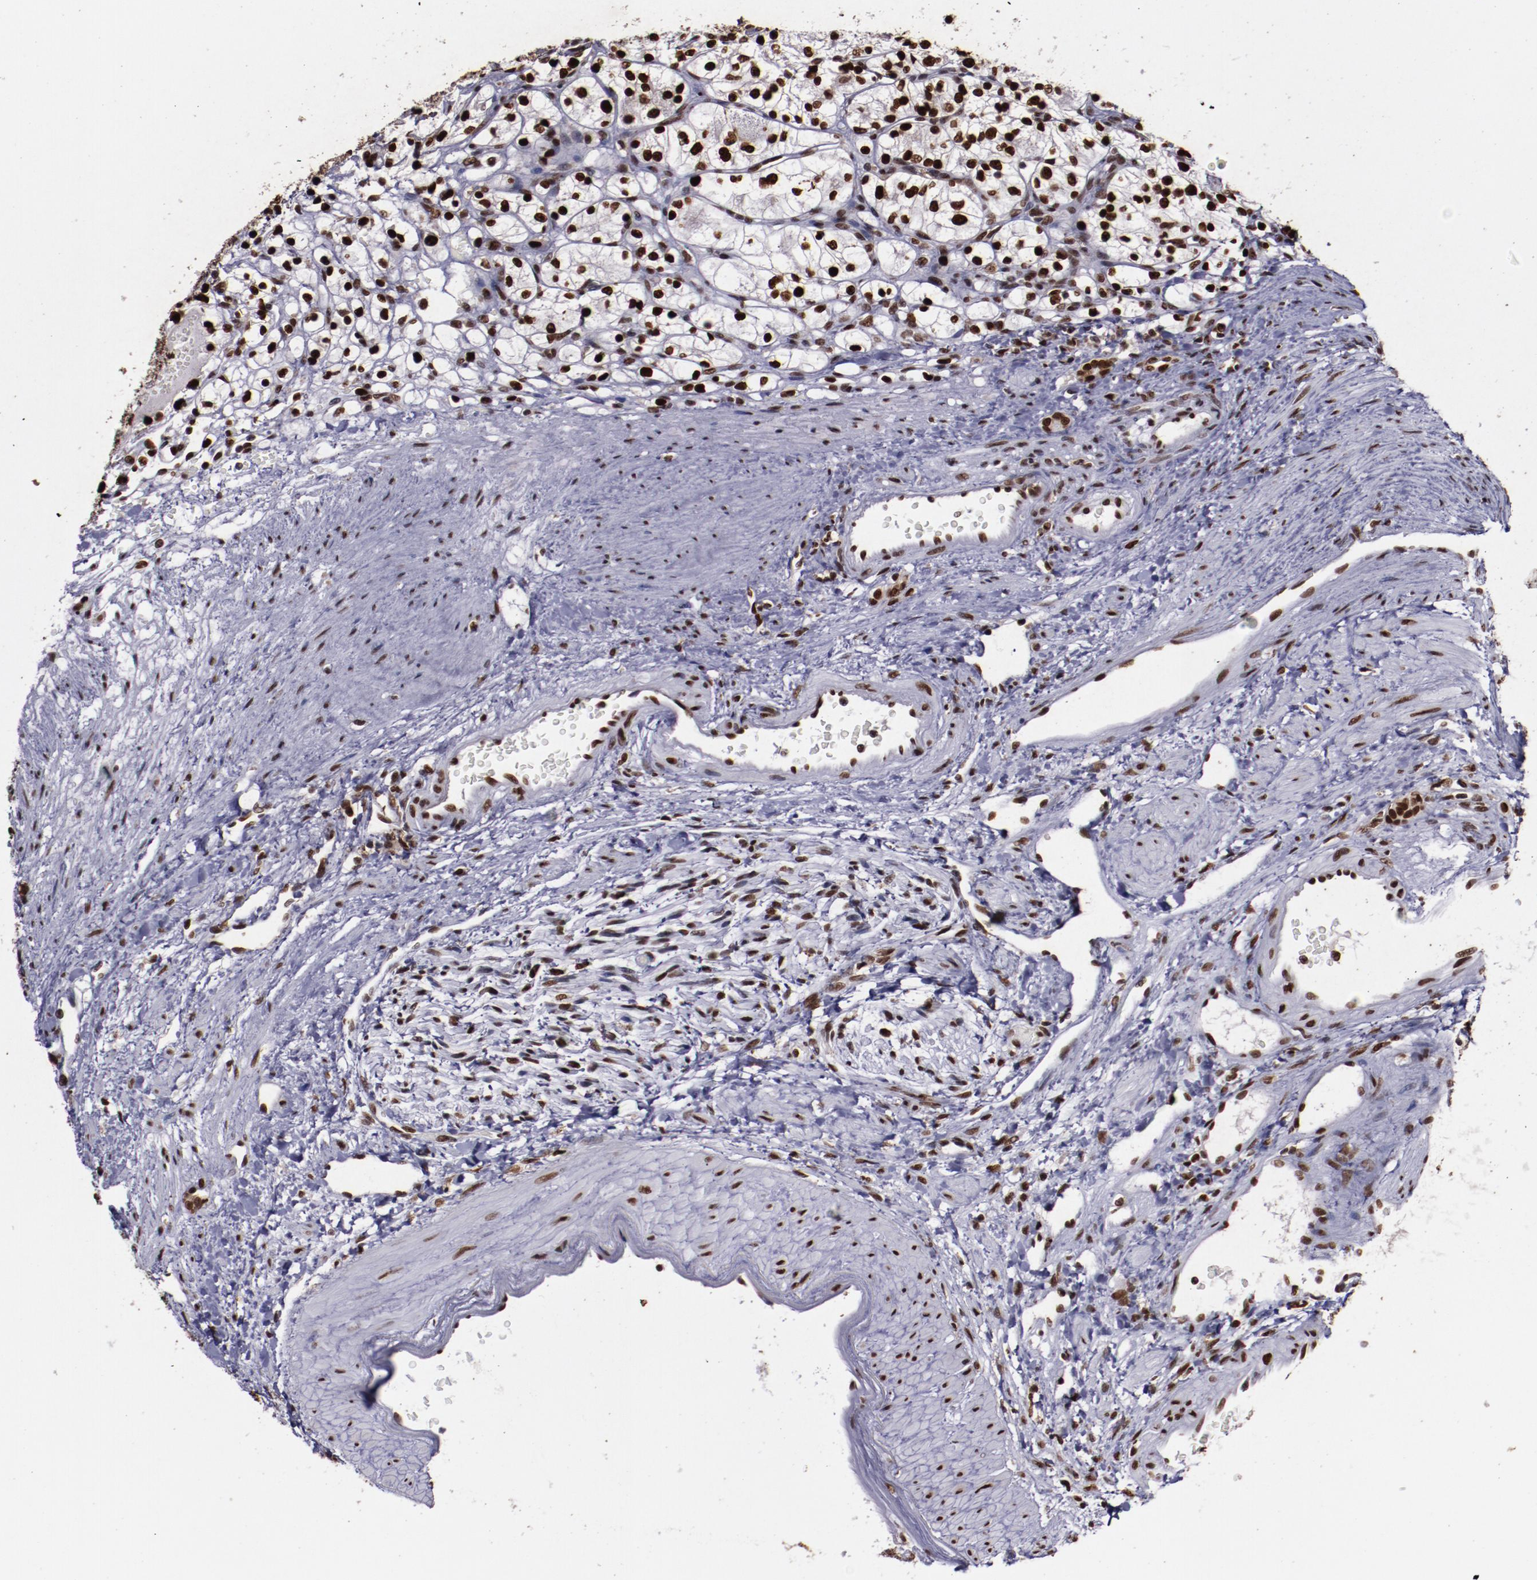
{"staining": {"intensity": "strong", "quantity": ">75%", "location": "nuclear"}, "tissue": "renal cancer", "cell_type": "Tumor cells", "image_type": "cancer", "snomed": [{"axis": "morphology", "description": "Adenocarcinoma, NOS"}, {"axis": "topography", "description": "Kidney"}], "caption": "Protein expression analysis of renal cancer (adenocarcinoma) reveals strong nuclear staining in about >75% of tumor cells. (brown staining indicates protein expression, while blue staining denotes nuclei).", "gene": "APEX1", "patient": {"sex": "female", "age": 60}}